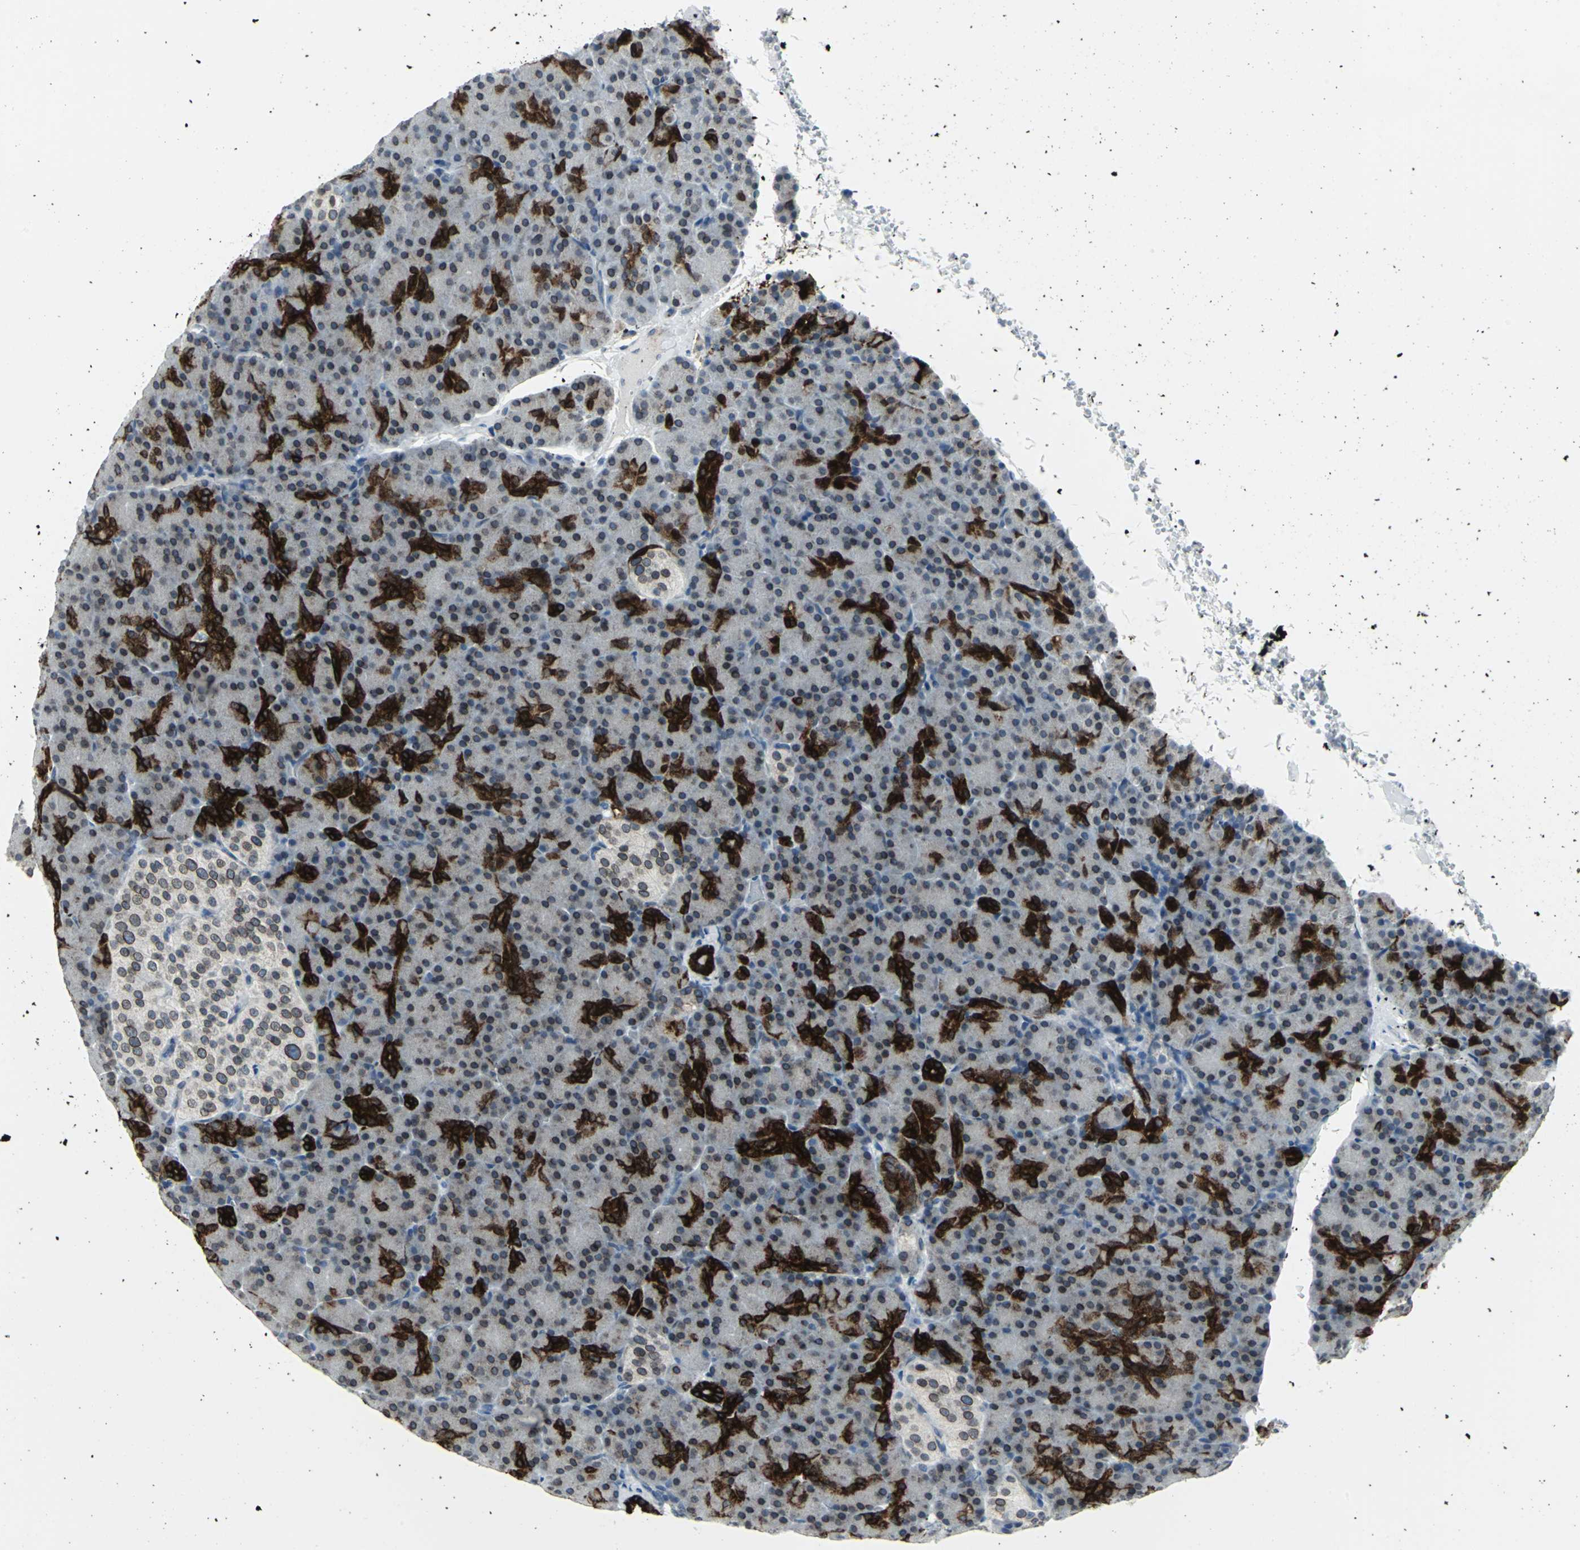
{"staining": {"intensity": "strong", "quantity": "25%-75%", "location": "cytoplasmic/membranous,nuclear"}, "tissue": "pancreas", "cell_type": "Exocrine glandular cells", "image_type": "normal", "snomed": [{"axis": "morphology", "description": "Normal tissue, NOS"}, {"axis": "topography", "description": "Pancreas"}], "caption": "Exocrine glandular cells exhibit high levels of strong cytoplasmic/membranous,nuclear positivity in approximately 25%-75% of cells in unremarkable pancreas.", "gene": "SNUPN", "patient": {"sex": "female", "age": 43}}